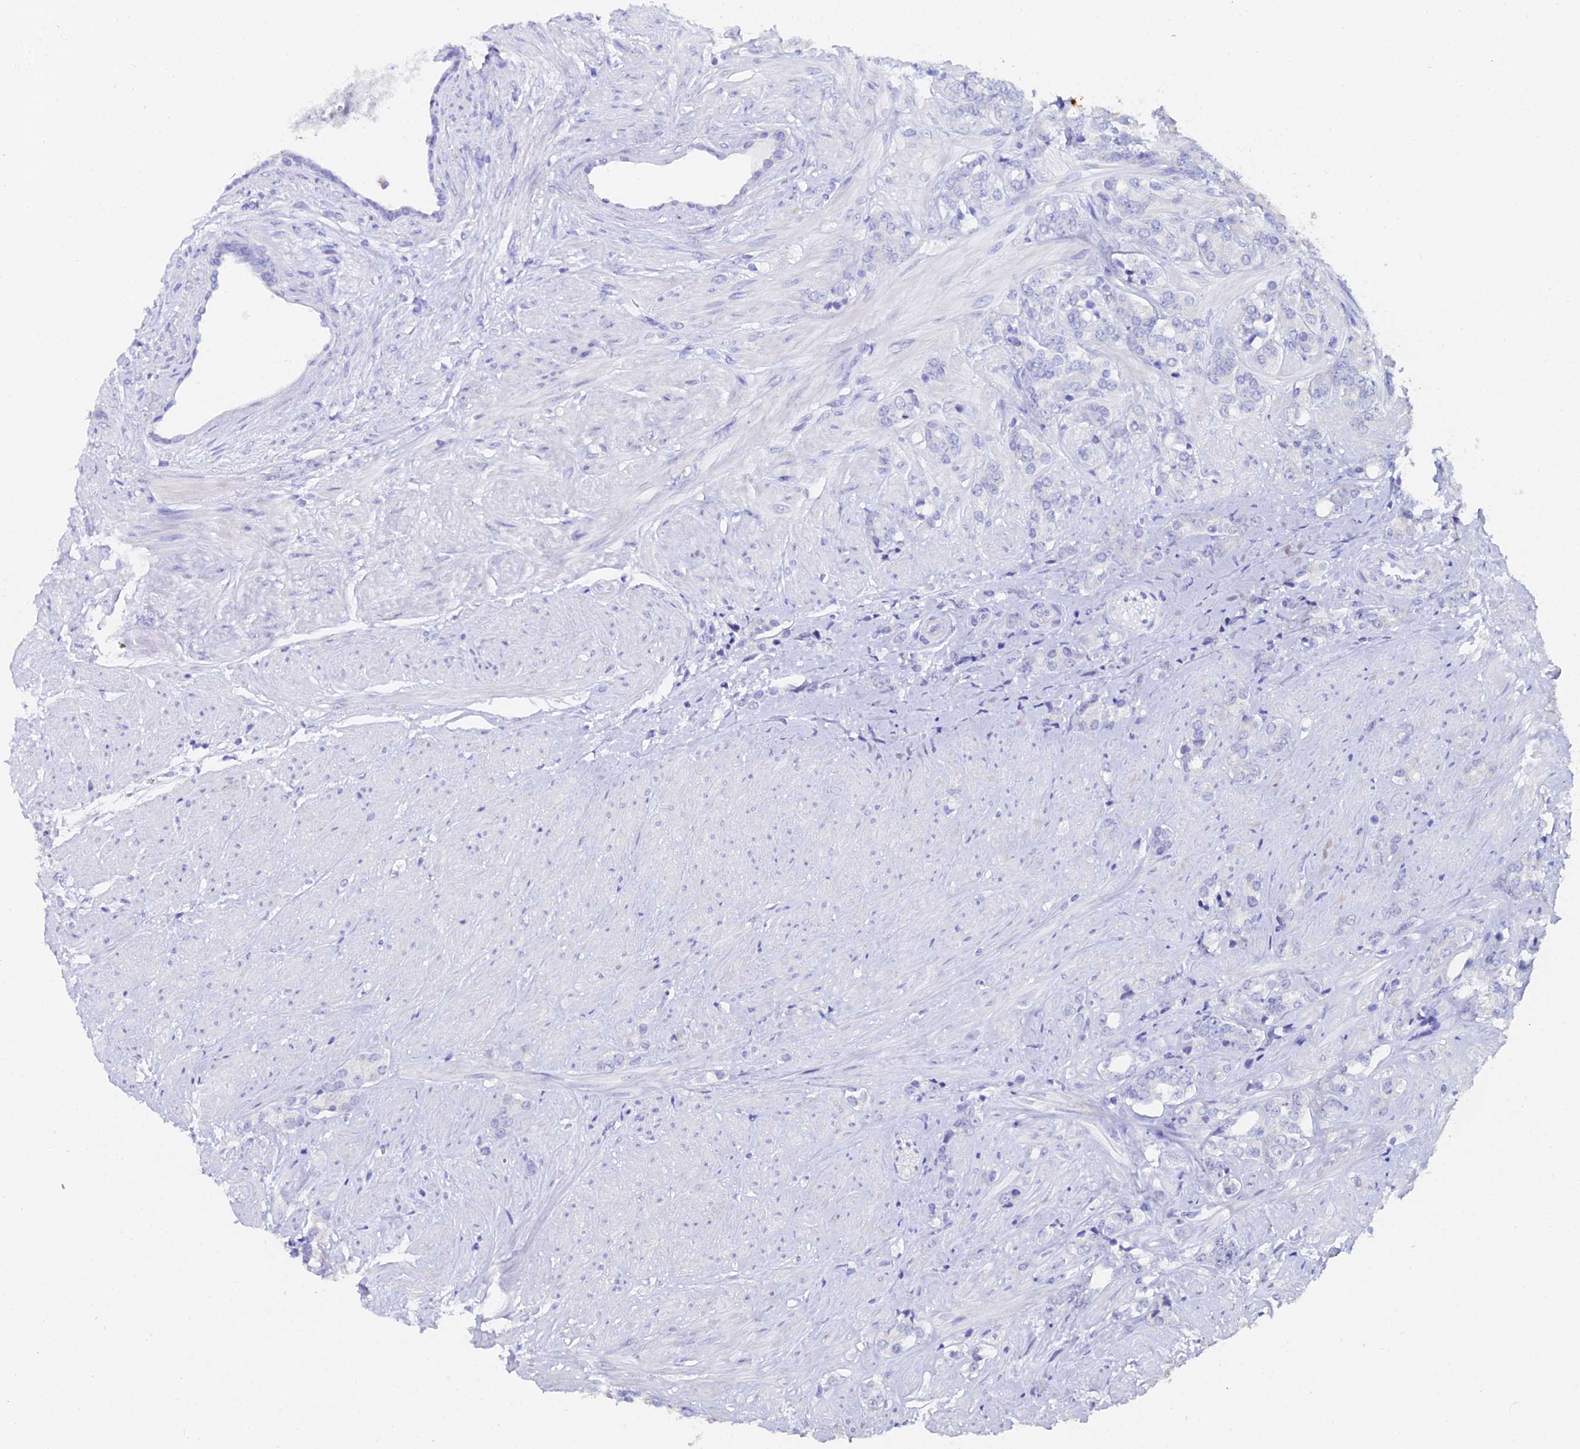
{"staining": {"intensity": "negative", "quantity": "none", "location": "none"}, "tissue": "prostate cancer", "cell_type": "Tumor cells", "image_type": "cancer", "snomed": [{"axis": "morphology", "description": "Adenocarcinoma, High grade"}, {"axis": "topography", "description": "Prostate"}], "caption": "This is an IHC photomicrograph of human prostate adenocarcinoma (high-grade). There is no expression in tumor cells.", "gene": "ESRRG", "patient": {"sex": "male", "age": 62}}